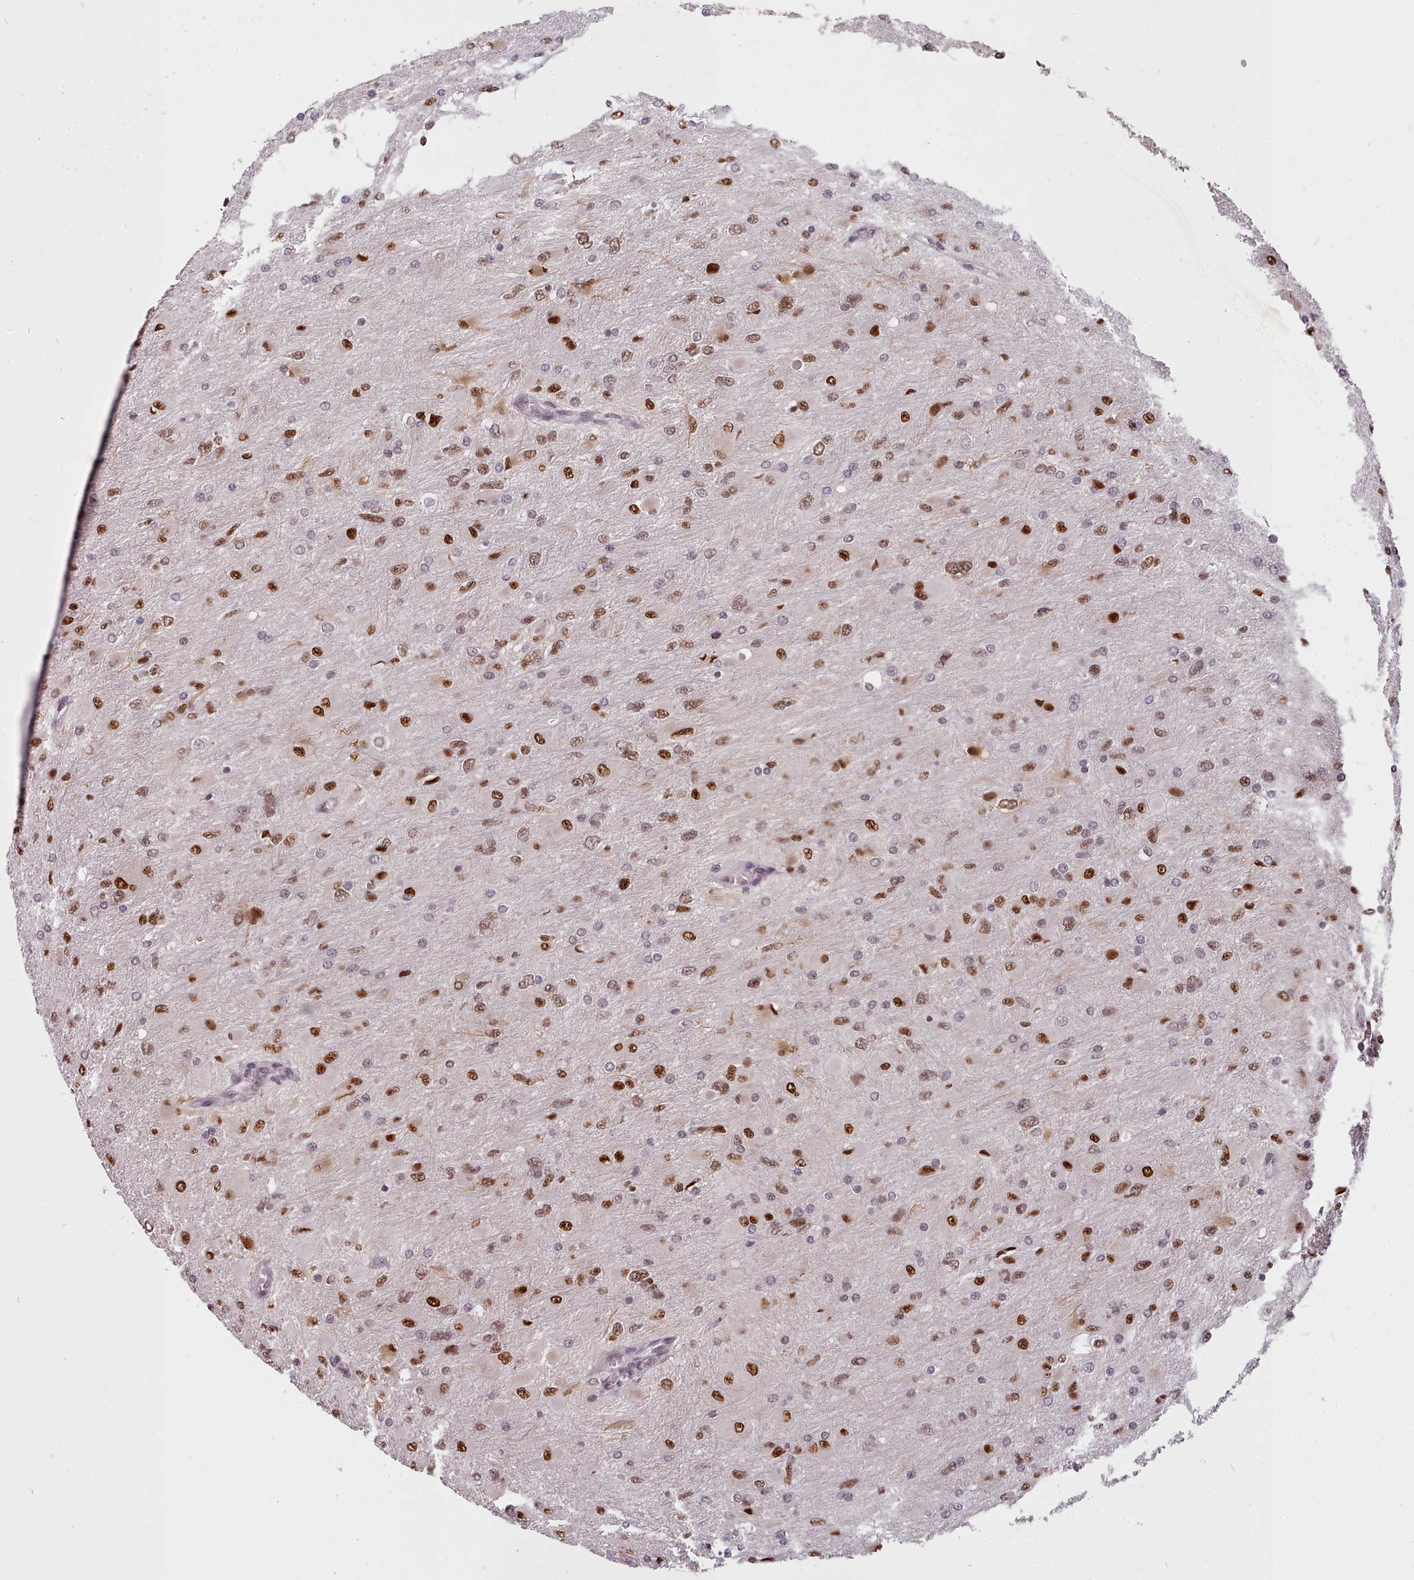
{"staining": {"intensity": "strong", "quantity": "25%-75%", "location": "nuclear"}, "tissue": "glioma", "cell_type": "Tumor cells", "image_type": "cancer", "snomed": [{"axis": "morphology", "description": "Glioma, malignant, High grade"}, {"axis": "topography", "description": "Cerebral cortex"}], "caption": "Immunohistochemistry of human glioma reveals high levels of strong nuclear expression in approximately 25%-75% of tumor cells.", "gene": "SRSF9", "patient": {"sex": "female", "age": 36}}